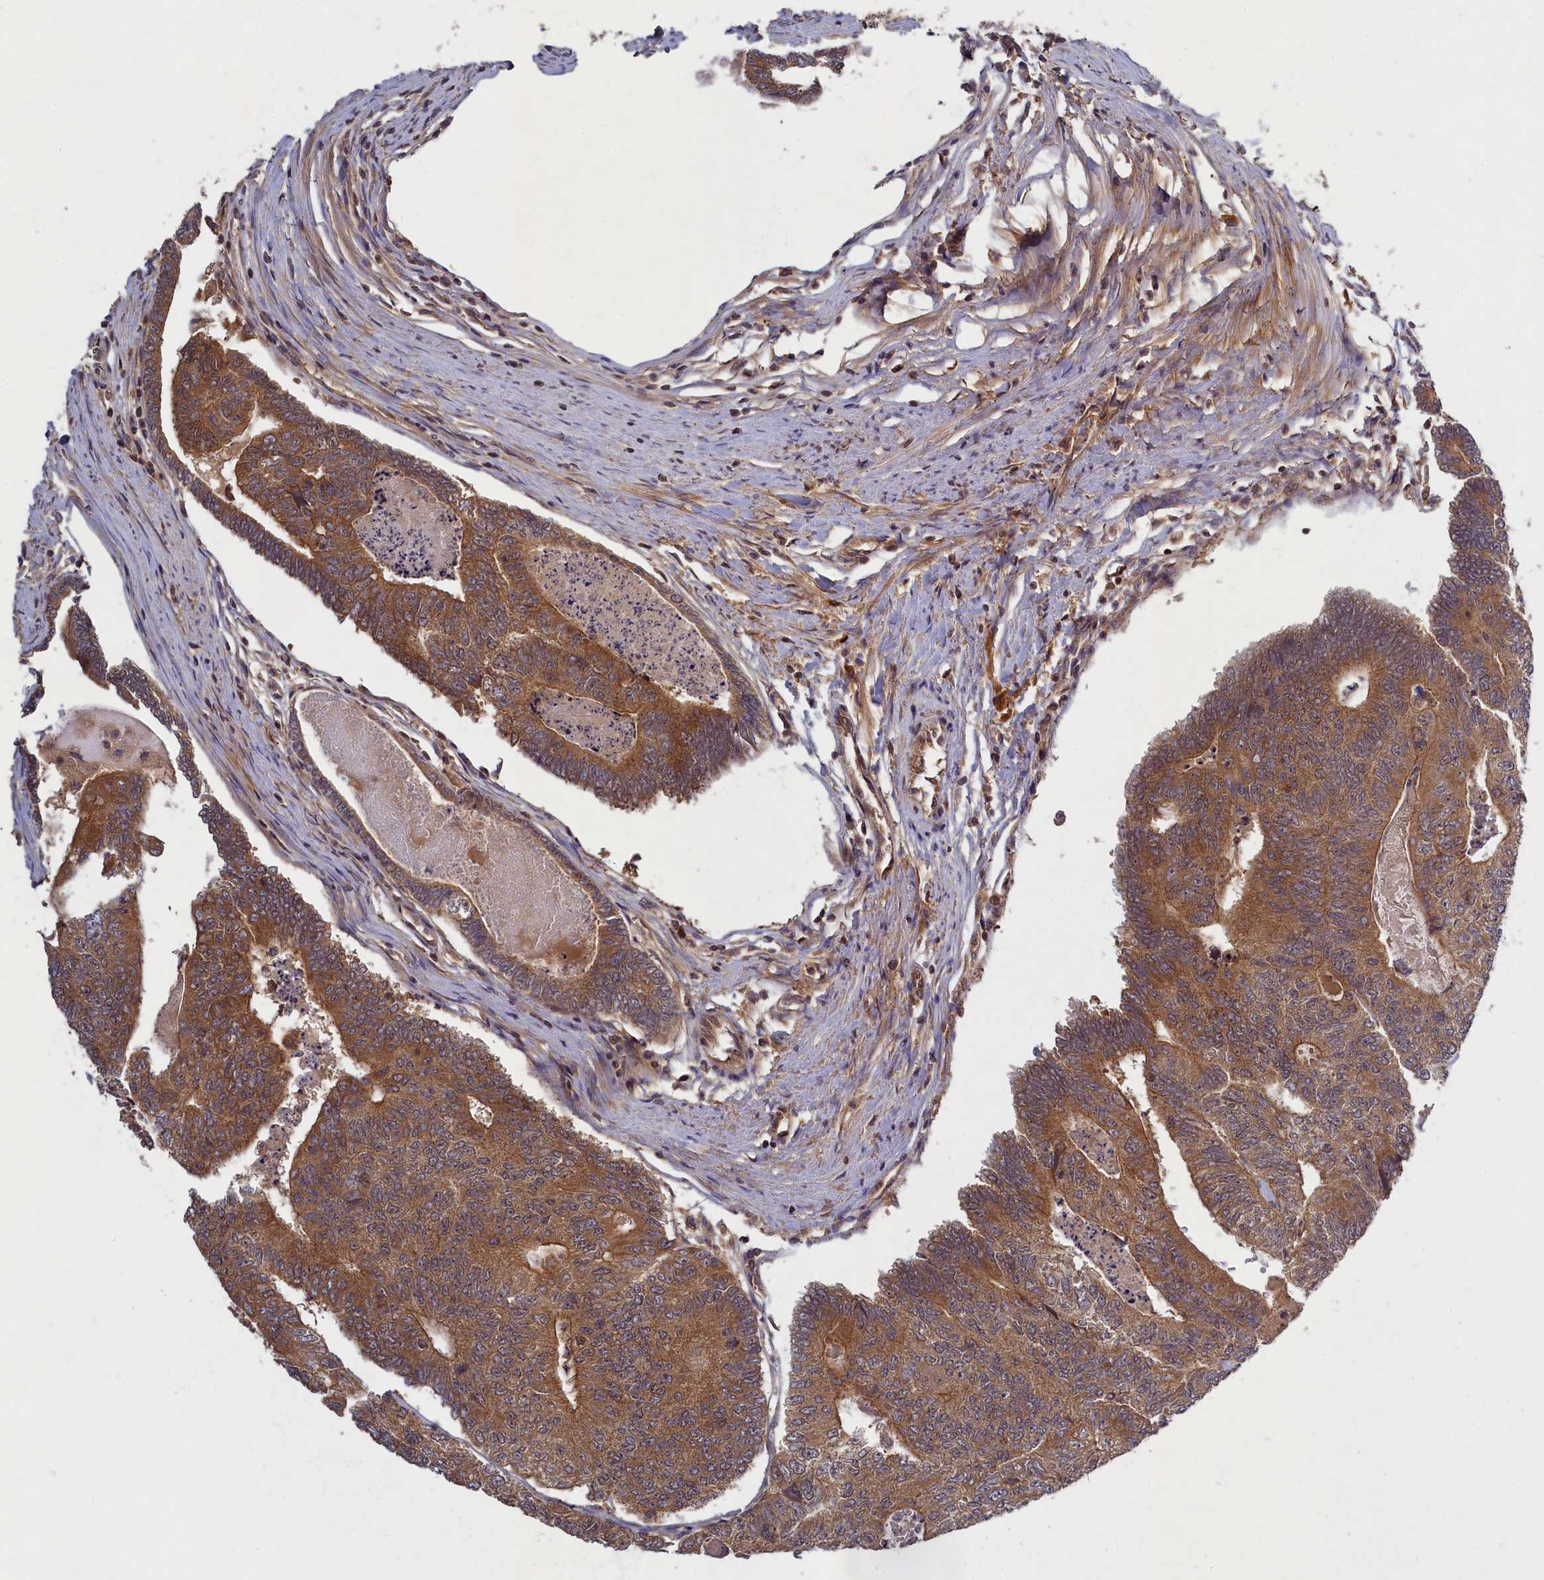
{"staining": {"intensity": "moderate", "quantity": ">75%", "location": "cytoplasmic/membranous"}, "tissue": "colorectal cancer", "cell_type": "Tumor cells", "image_type": "cancer", "snomed": [{"axis": "morphology", "description": "Adenocarcinoma, NOS"}, {"axis": "topography", "description": "Colon"}], "caption": "IHC of colorectal adenocarcinoma demonstrates medium levels of moderate cytoplasmic/membranous expression in approximately >75% of tumor cells.", "gene": "BICD1", "patient": {"sex": "female", "age": 67}}